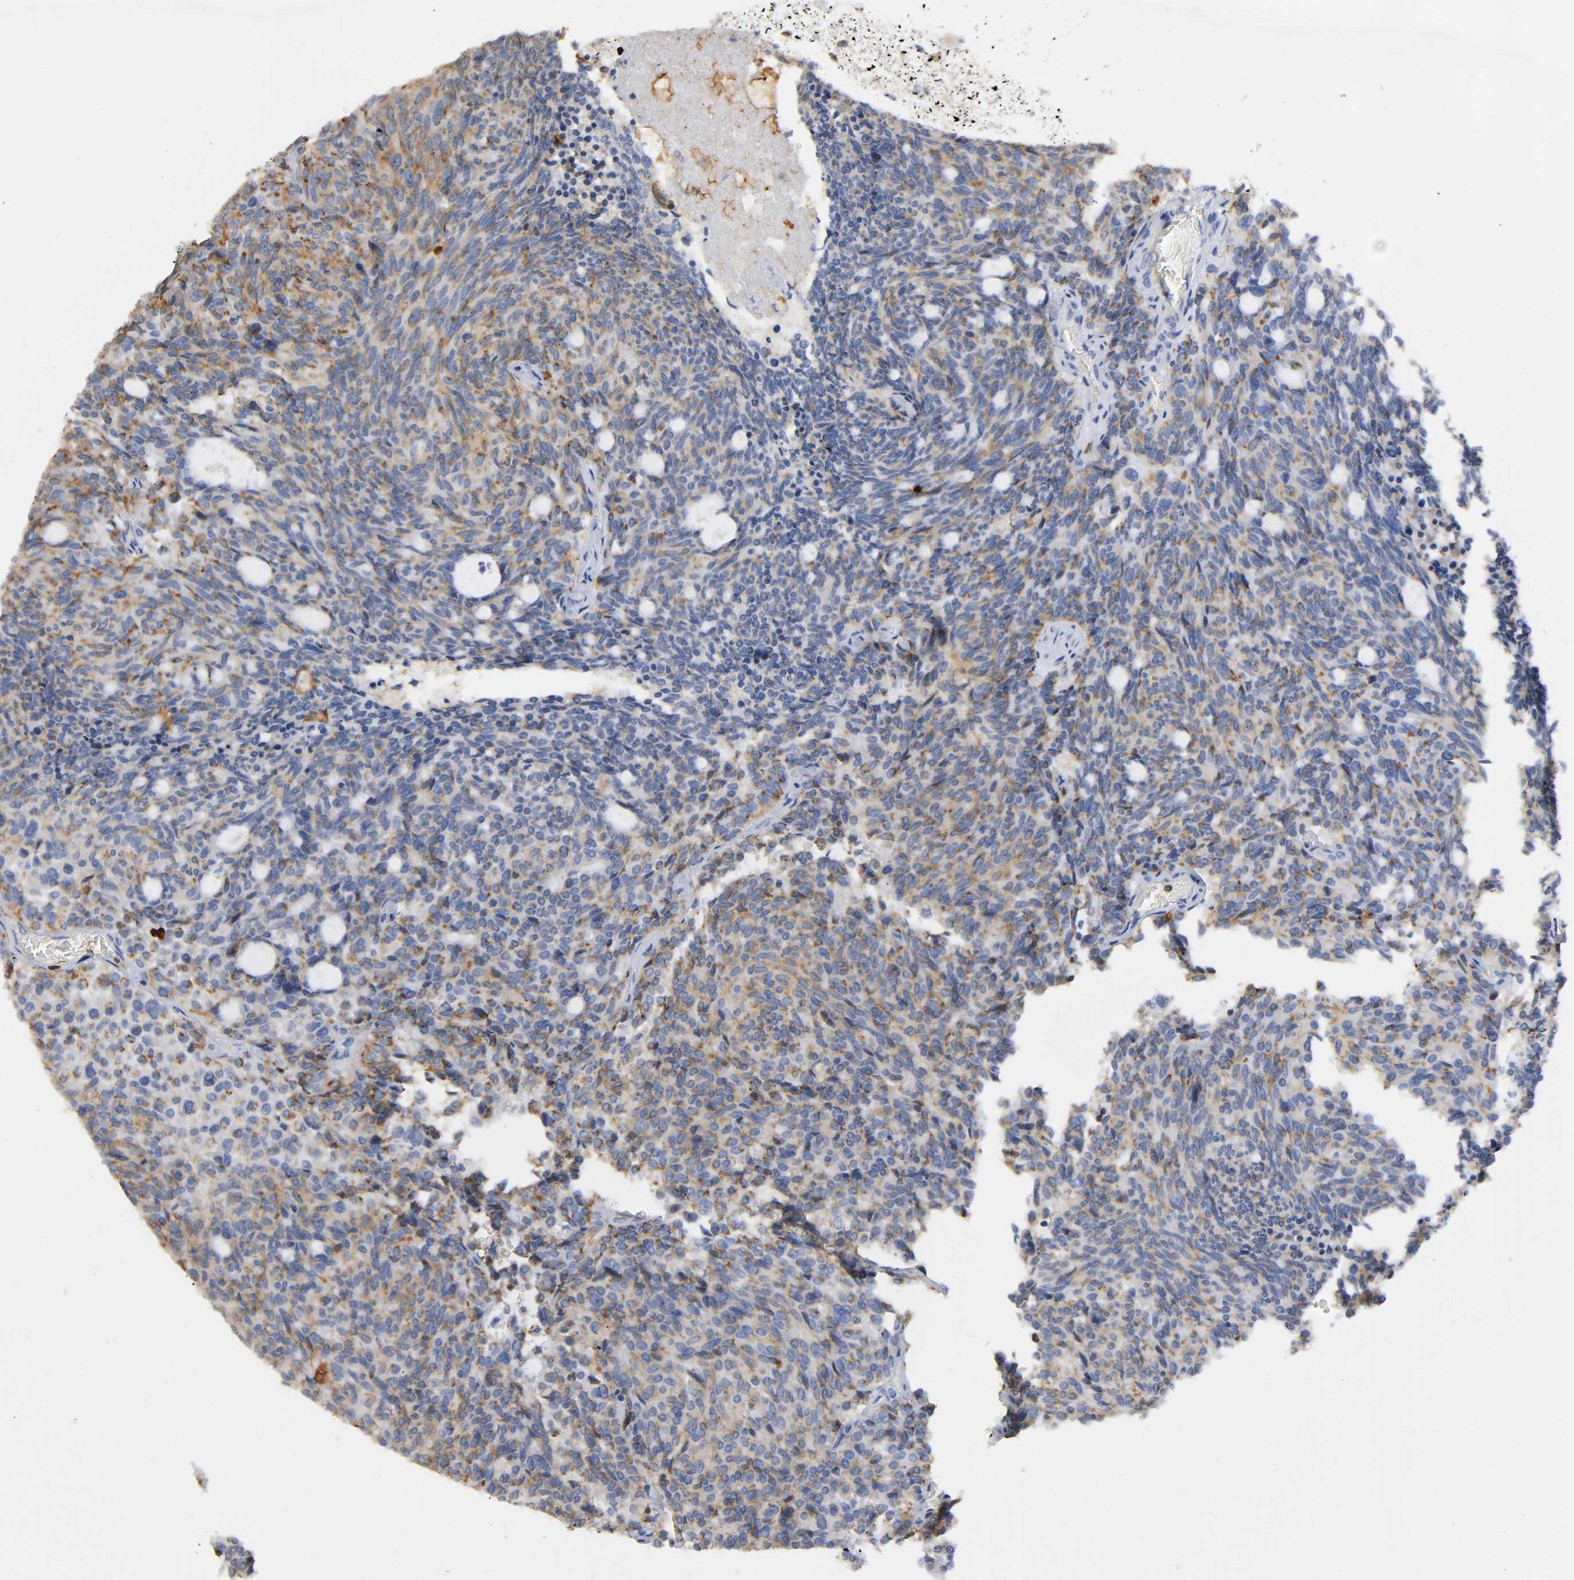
{"staining": {"intensity": "moderate", "quantity": ">75%", "location": "cytoplasmic/membranous"}, "tissue": "carcinoid", "cell_type": "Tumor cells", "image_type": "cancer", "snomed": [{"axis": "morphology", "description": "Carcinoid, malignant, NOS"}, {"axis": "topography", "description": "Pancreas"}], "caption": "Protein staining exhibits moderate cytoplasmic/membranous positivity in about >75% of tumor cells in carcinoid (malignant).", "gene": "CAPN10", "patient": {"sex": "female", "age": 54}}